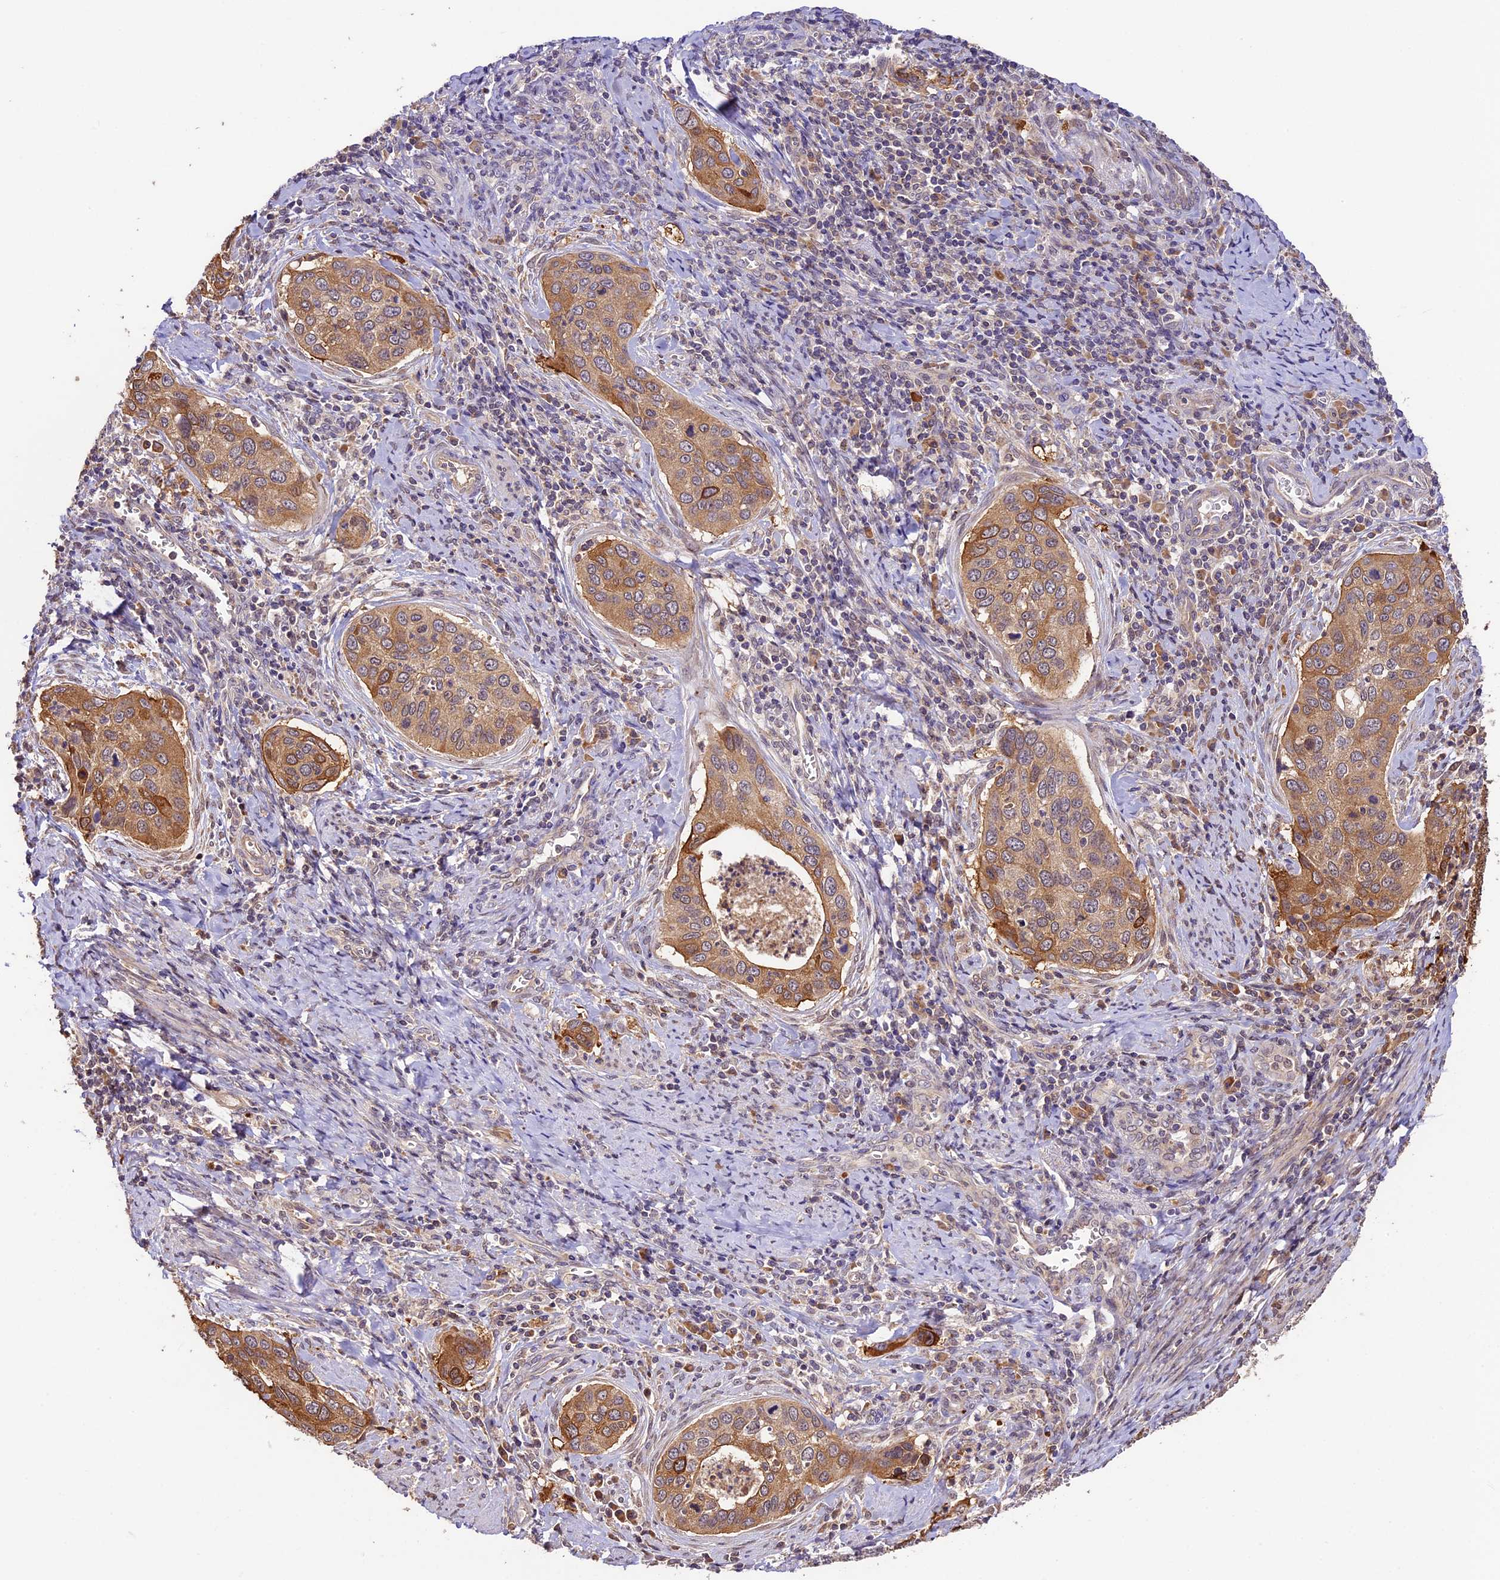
{"staining": {"intensity": "moderate", "quantity": ">75%", "location": "cytoplasmic/membranous"}, "tissue": "cervical cancer", "cell_type": "Tumor cells", "image_type": "cancer", "snomed": [{"axis": "morphology", "description": "Squamous cell carcinoma, NOS"}, {"axis": "topography", "description": "Cervix"}], "caption": "IHC staining of cervical squamous cell carcinoma, which shows medium levels of moderate cytoplasmic/membranous positivity in approximately >75% of tumor cells indicating moderate cytoplasmic/membranous protein positivity. The staining was performed using DAB (brown) for protein detection and nuclei were counterstained in hematoxylin (blue).", "gene": "BCAS4", "patient": {"sex": "female", "age": 53}}